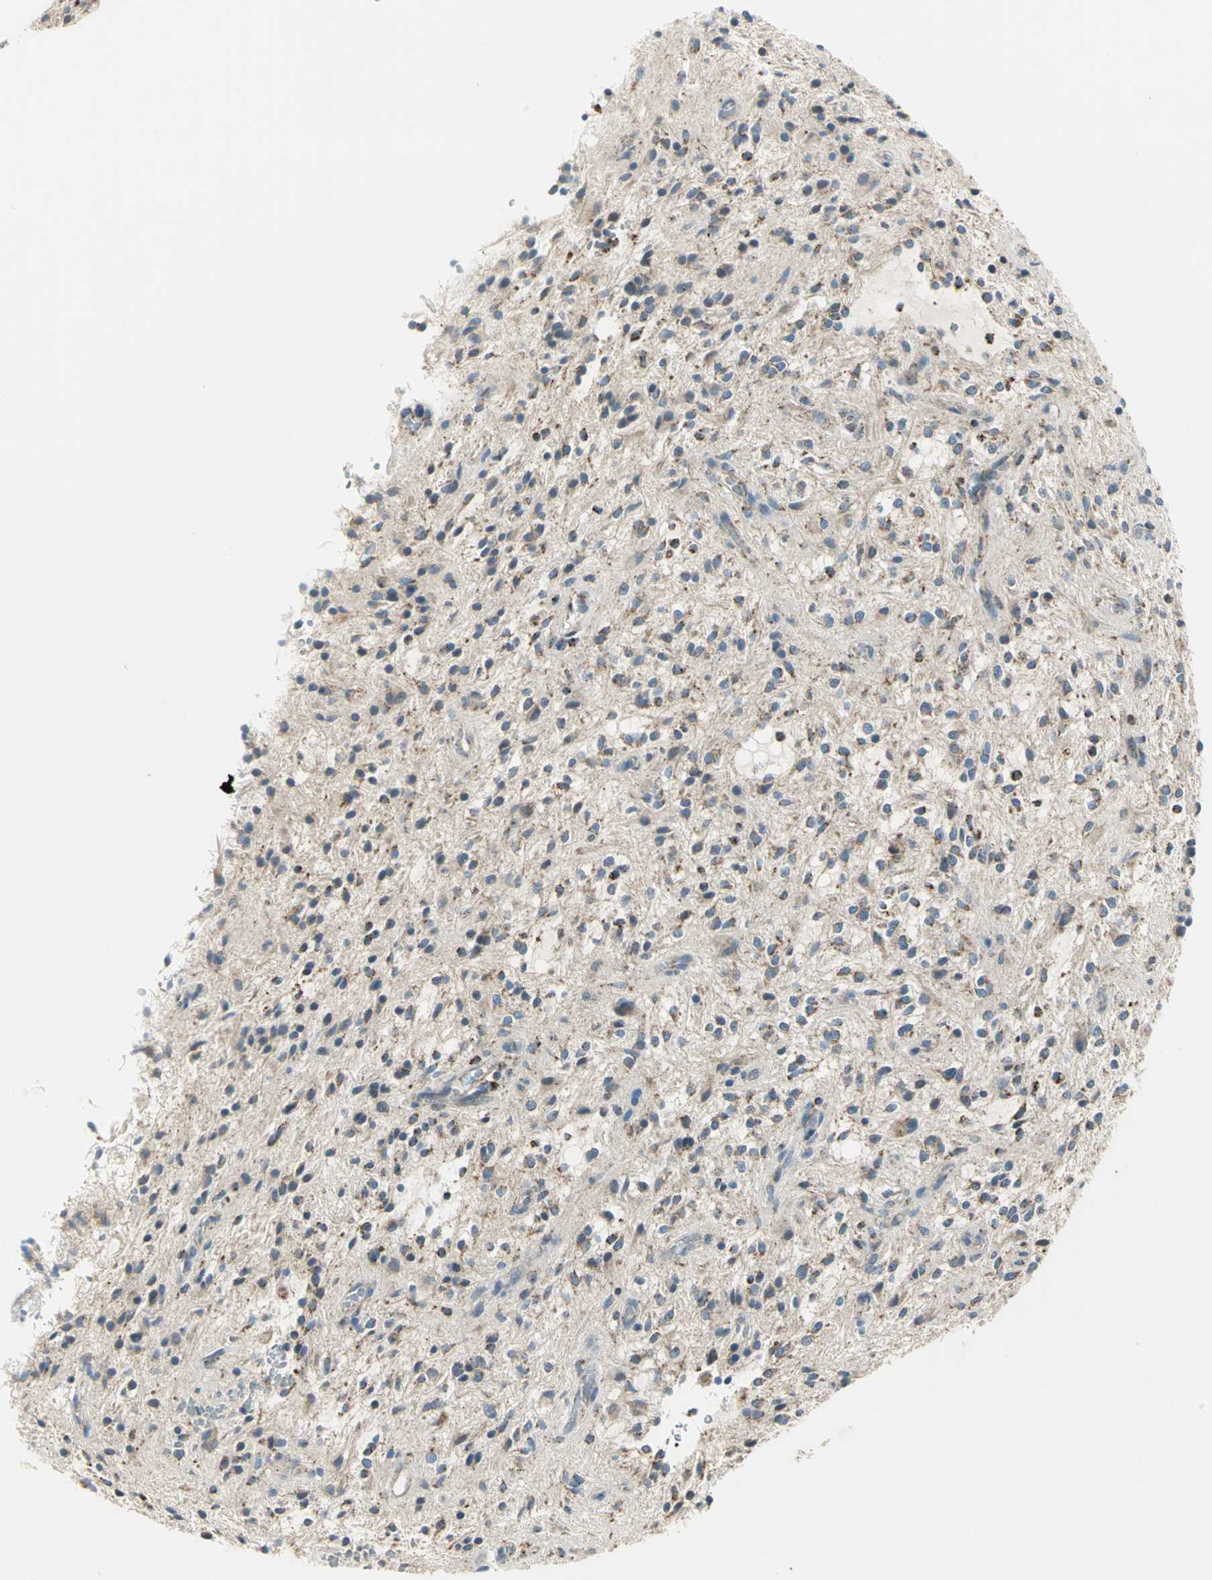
{"staining": {"intensity": "strong", "quantity": "25%-75%", "location": "cytoplasmic/membranous"}, "tissue": "glioma", "cell_type": "Tumor cells", "image_type": "cancer", "snomed": [{"axis": "morphology", "description": "Glioma, malignant, NOS"}, {"axis": "topography", "description": "Cerebellum"}], "caption": "Immunohistochemistry staining of malignant glioma, which demonstrates high levels of strong cytoplasmic/membranous positivity in approximately 25%-75% of tumor cells indicating strong cytoplasmic/membranous protein expression. The staining was performed using DAB (3,3'-diaminobenzidine) (brown) for protein detection and nuclei were counterstained in hematoxylin (blue).", "gene": "ACADM", "patient": {"sex": "female", "age": 10}}